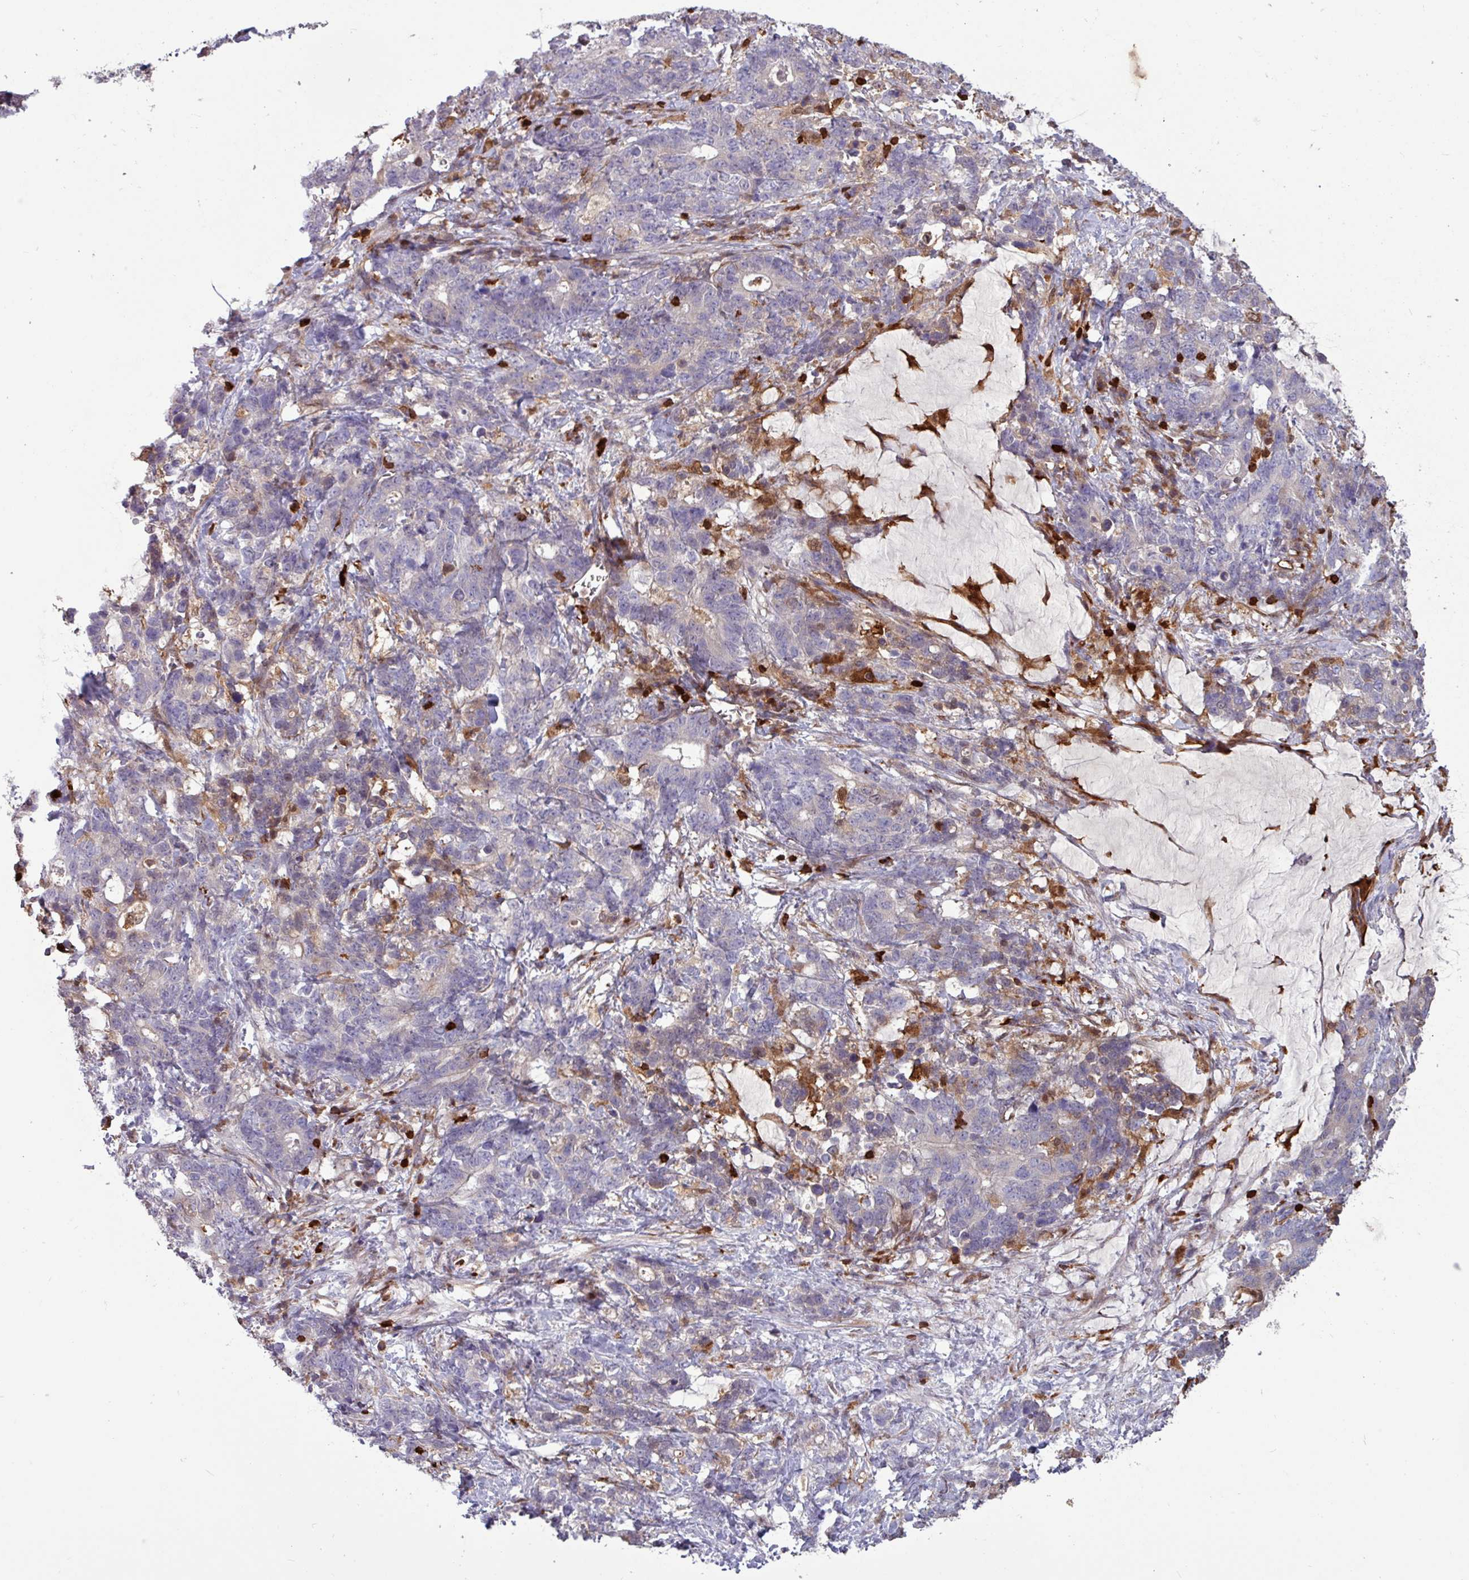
{"staining": {"intensity": "negative", "quantity": "none", "location": "none"}, "tissue": "stomach cancer", "cell_type": "Tumor cells", "image_type": "cancer", "snomed": [{"axis": "morphology", "description": "Normal tissue, NOS"}, {"axis": "morphology", "description": "Adenocarcinoma, NOS"}, {"axis": "topography", "description": "Stomach"}], "caption": "IHC of human stomach cancer demonstrates no positivity in tumor cells.", "gene": "SEC61G", "patient": {"sex": "female", "age": 64}}